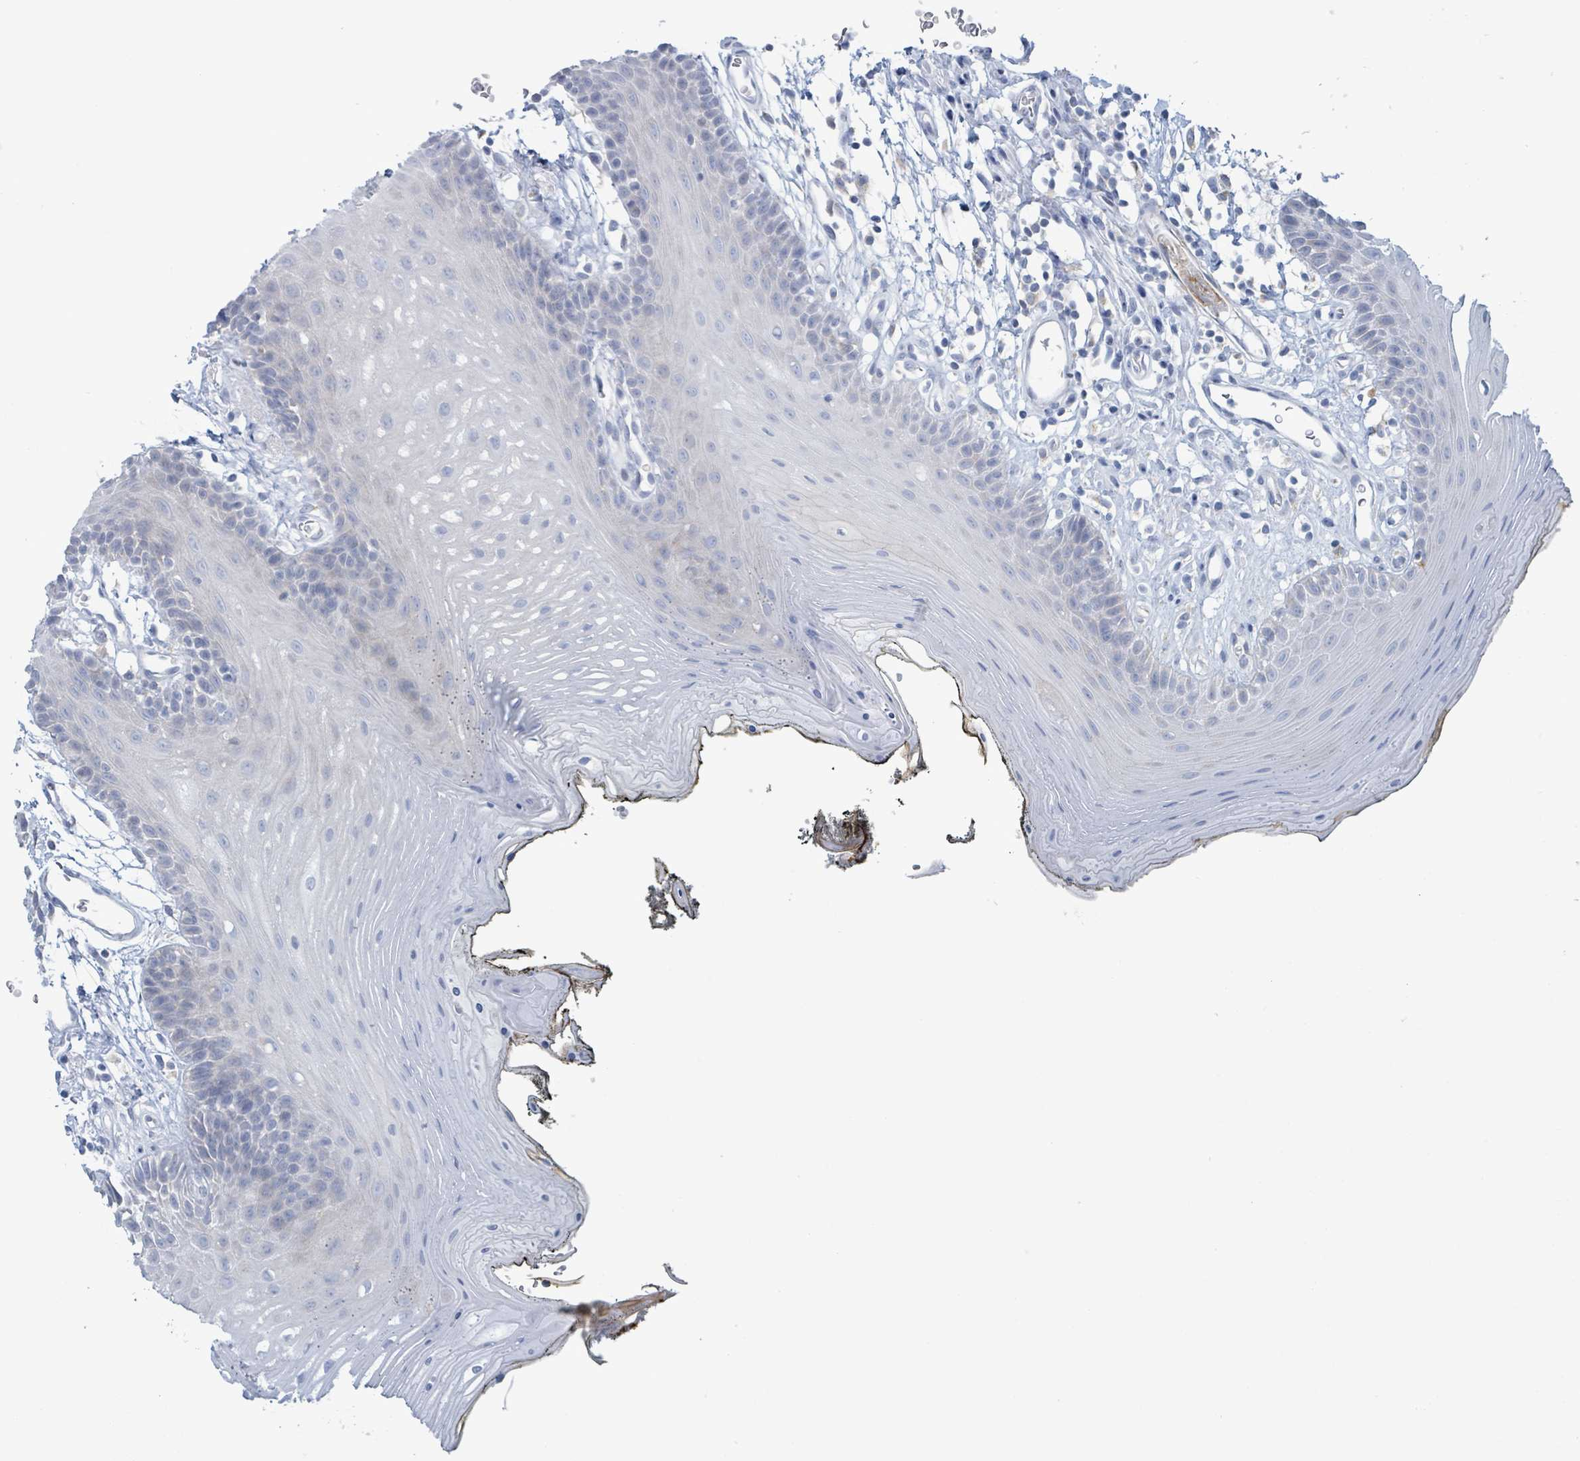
{"staining": {"intensity": "negative", "quantity": "none", "location": "none"}, "tissue": "oral mucosa", "cell_type": "Squamous epithelial cells", "image_type": "normal", "snomed": [{"axis": "morphology", "description": "Normal tissue, NOS"}, {"axis": "topography", "description": "Oral tissue"}, {"axis": "topography", "description": "Tounge, NOS"}], "caption": "This is a photomicrograph of immunohistochemistry (IHC) staining of benign oral mucosa, which shows no positivity in squamous epithelial cells. (Stains: DAB immunohistochemistry (IHC) with hematoxylin counter stain, Microscopy: brightfield microscopy at high magnification).", "gene": "AKR1C4", "patient": {"sex": "female", "age": 81}}